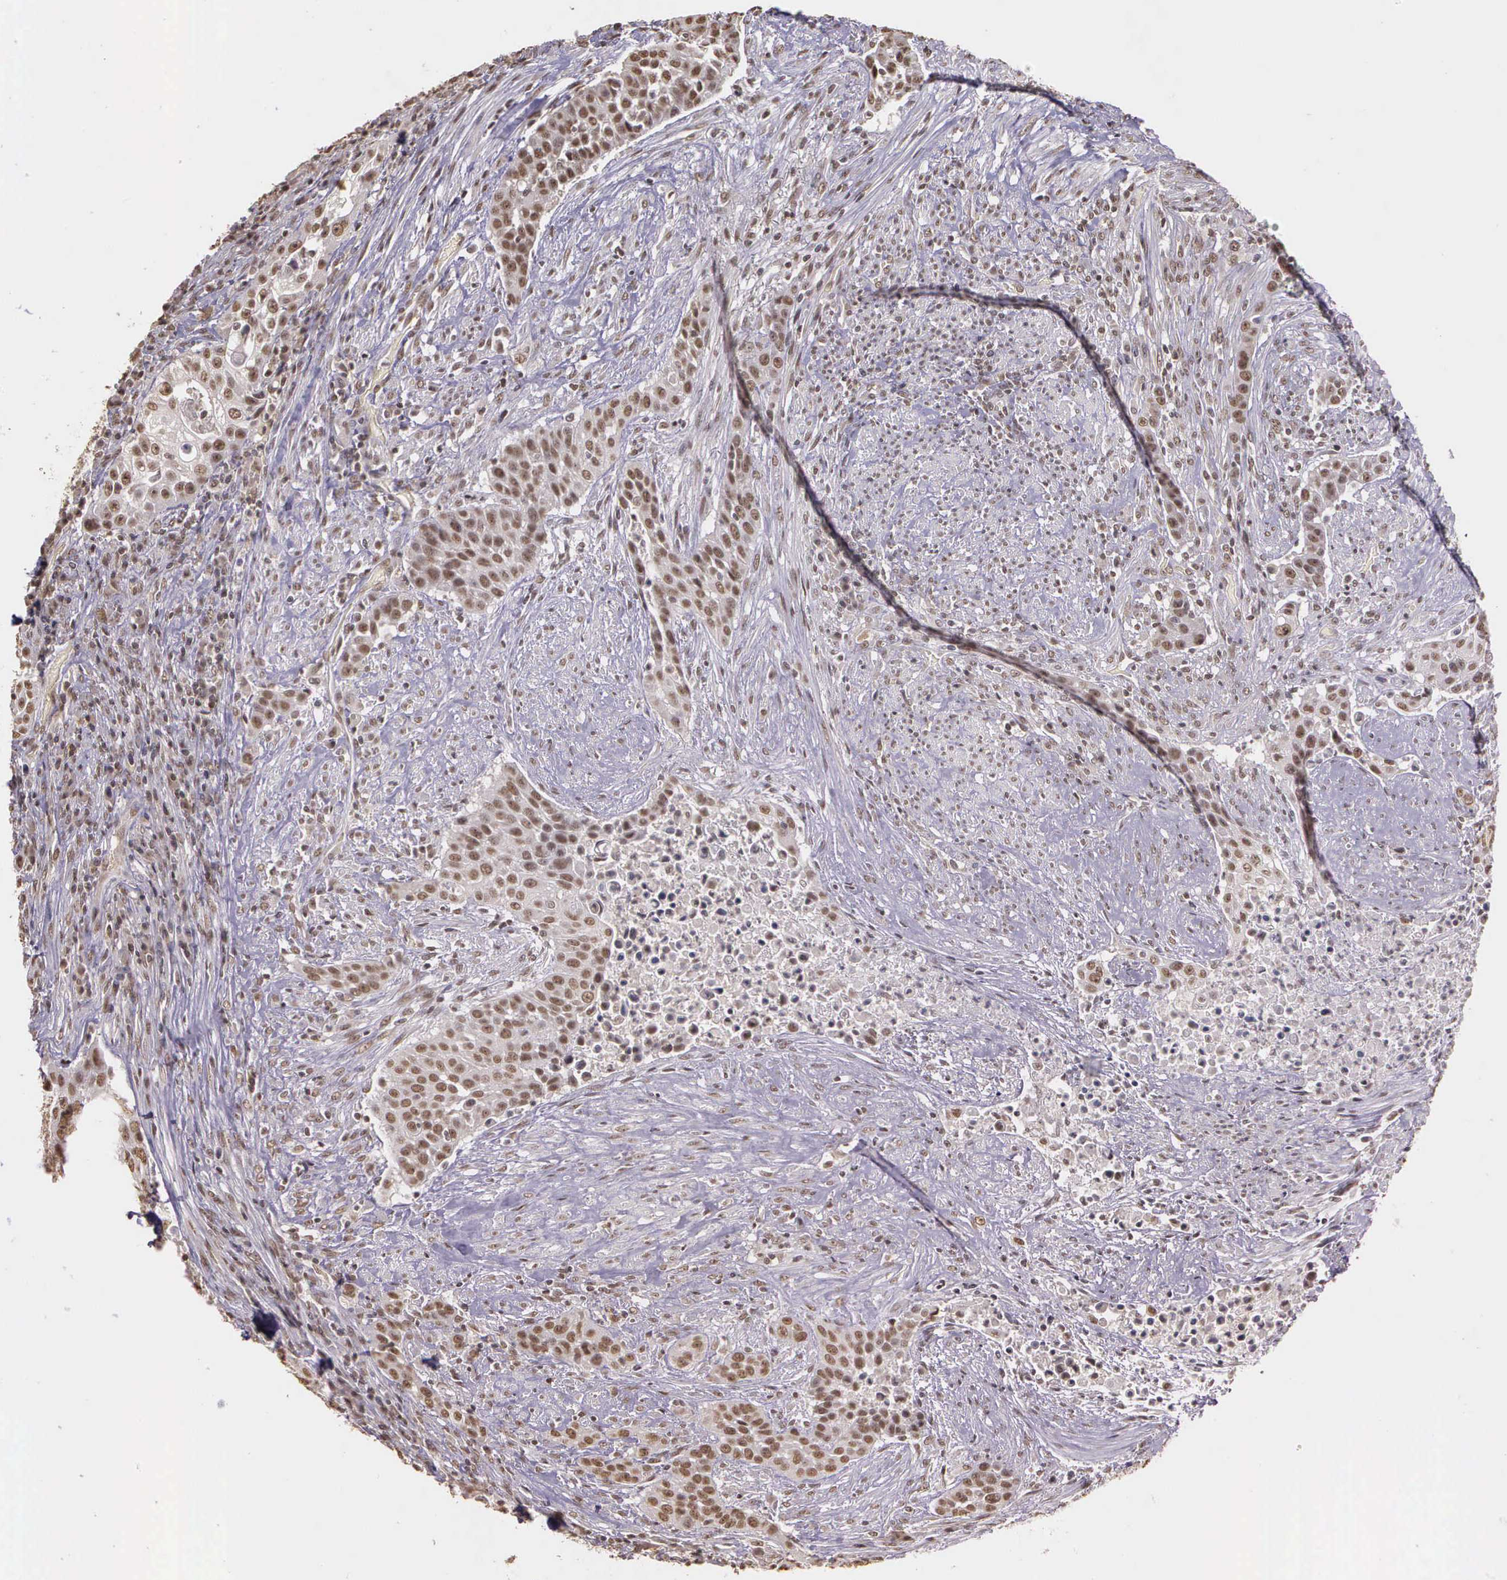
{"staining": {"intensity": "weak", "quantity": ">75%", "location": "nuclear"}, "tissue": "urothelial cancer", "cell_type": "Tumor cells", "image_type": "cancer", "snomed": [{"axis": "morphology", "description": "Urothelial carcinoma, High grade"}, {"axis": "topography", "description": "Urinary bladder"}], "caption": "Urothelial cancer stained with IHC shows weak nuclear staining in approximately >75% of tumor cells.", "gene": "ARMCX5", "patient": {"sex": "male", "age": 74}}